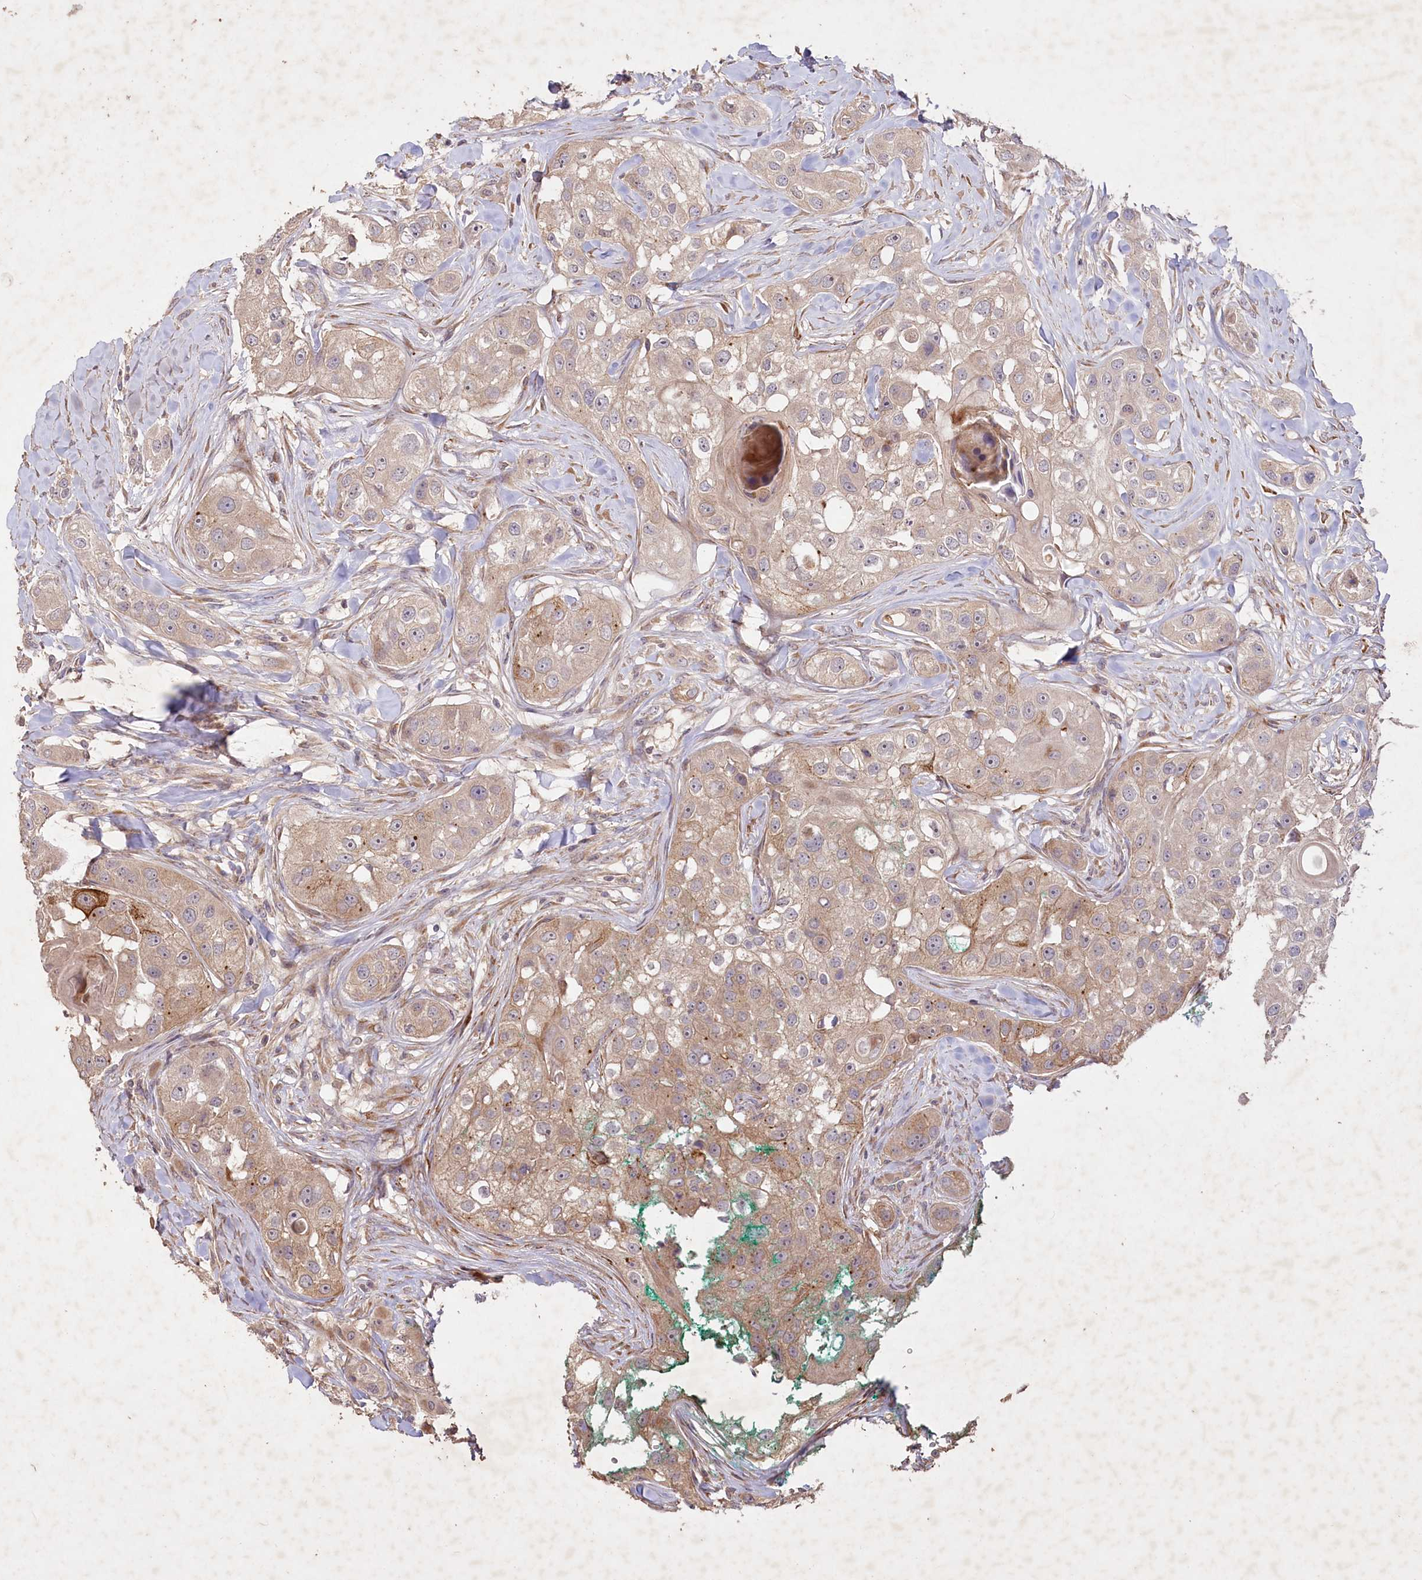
{"staining": {"intensity": "weak", "quantity": ">75%", "location": "cytoplasmic/membranous,nuclear"}, "tissue": "head and neck cancer", "cell_type": "Tumor cells", "image_type": "cancer", "snomed": [{"axis": "morphology", "description": "Normal tissue, NOS"}, {"axis": "morphology", "description": "Squamous cell carcinoma, NOS"}, {"axis": "topography", "description": "Skeletal muscle"}, {"axis": "topography", "description": "Head-Neck"}], "caption": "Human squamous cell carcinoma (head and neck) stained with a brown dye demonstrates weak cytoplasmic/membranous and nuclear positive positivity in about >75% of tumor cells.", "gene": "IRAK1BP1", "patient": {"sex": "male", "age": 51}}